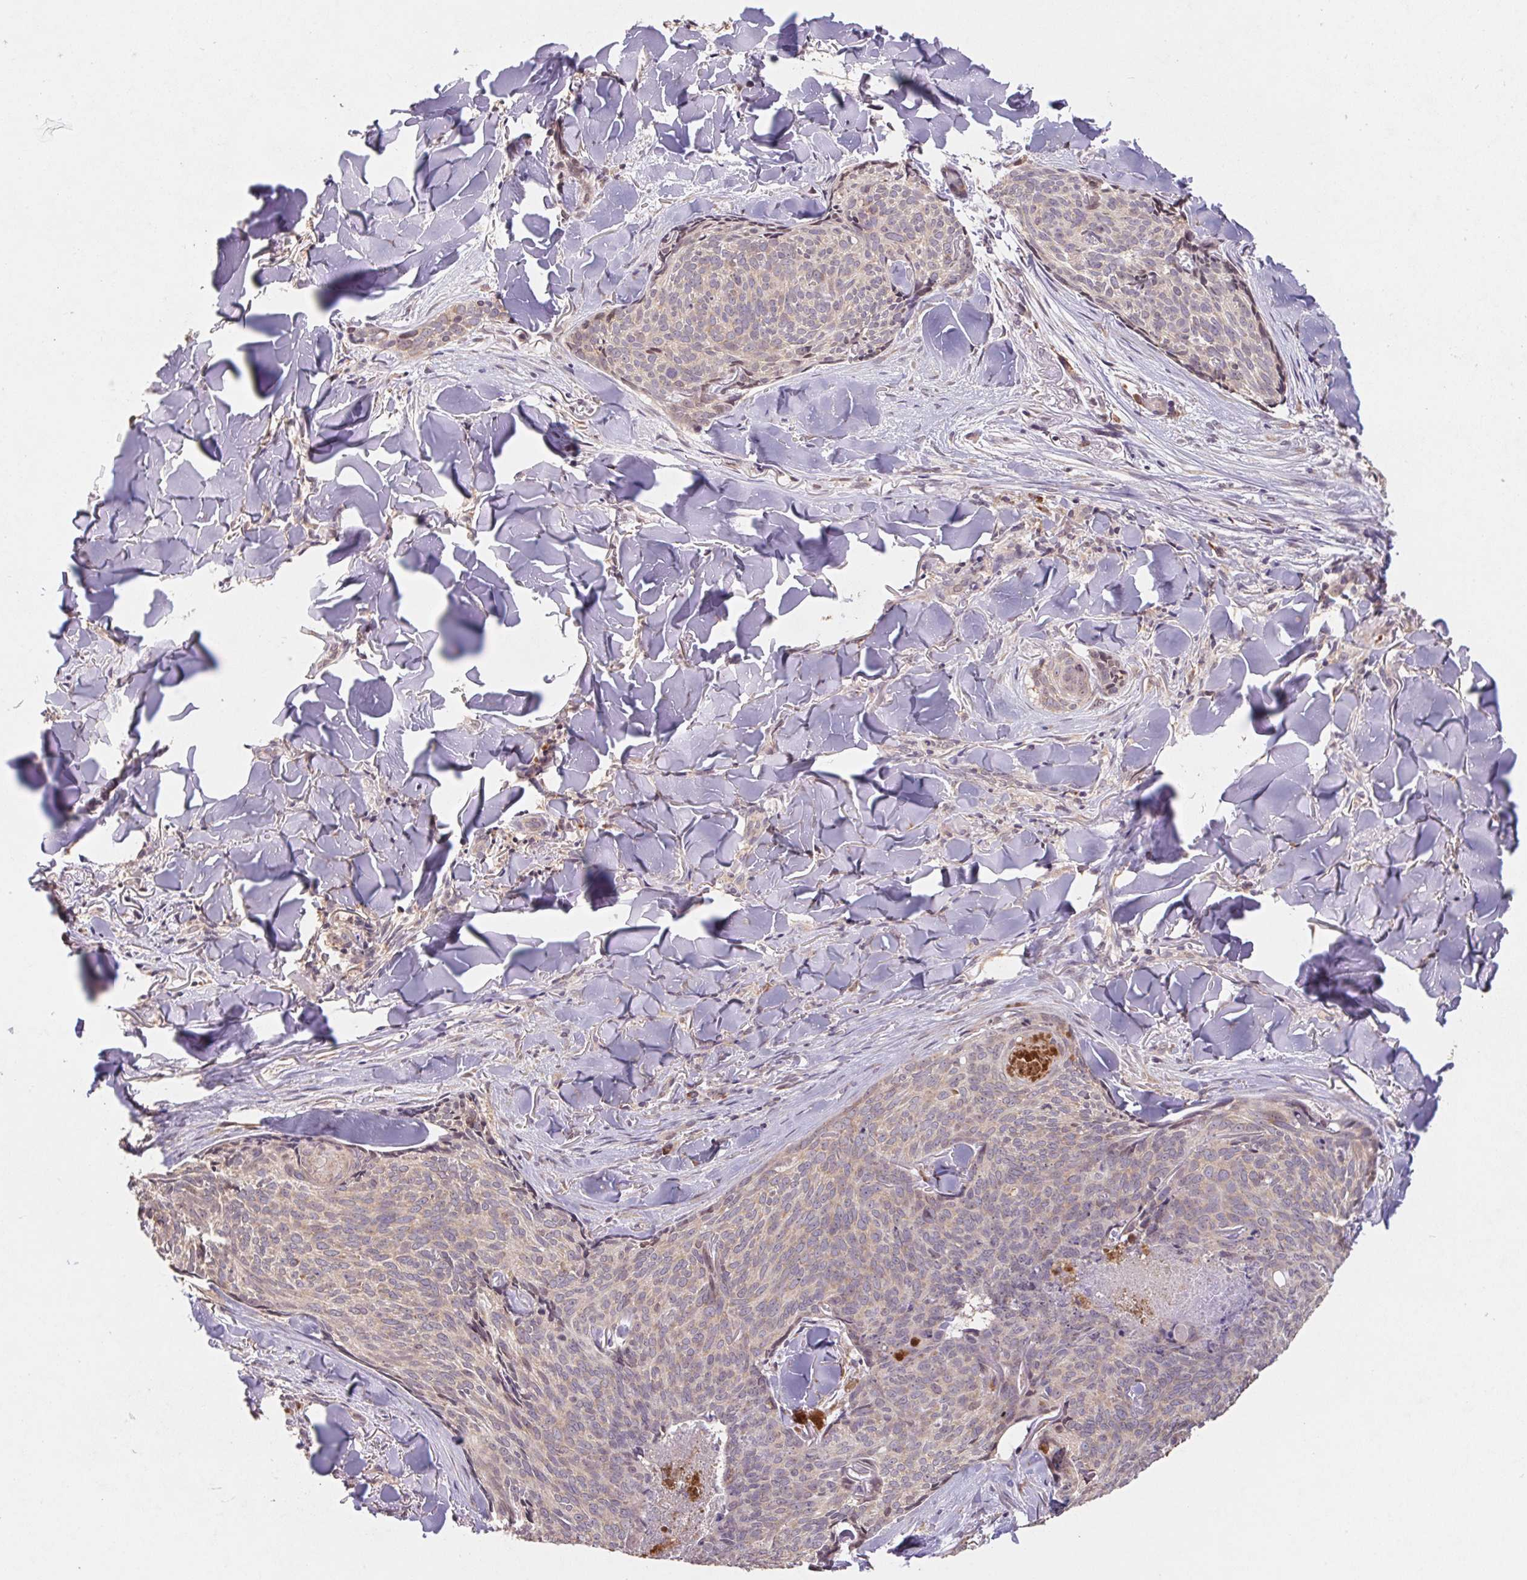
{"staining": {"intensity": "weak", "quantity": "<25%", "location": "cytoplasmic/membranous"}, "tissue": "skin cancer", "cell_type": "Tumor cells", "image_type": "cancer", "snomed": [{"axis": "morphology", "description": "Basal cell carcinoma"}, {"axis": "topography", "description": "Skin"}], "caption": "This micrograph is of skin cancer (basal cell carcinoma) stained with immunohistochemistry to label a protein in brown with the nuclei are counter-stained blue. There is no staining in tumor cells. (DAB immunohistochemistry (IHC), high magnification).", "gene": "RPL27A", "patient": {"sex": "female", "age": 82}}